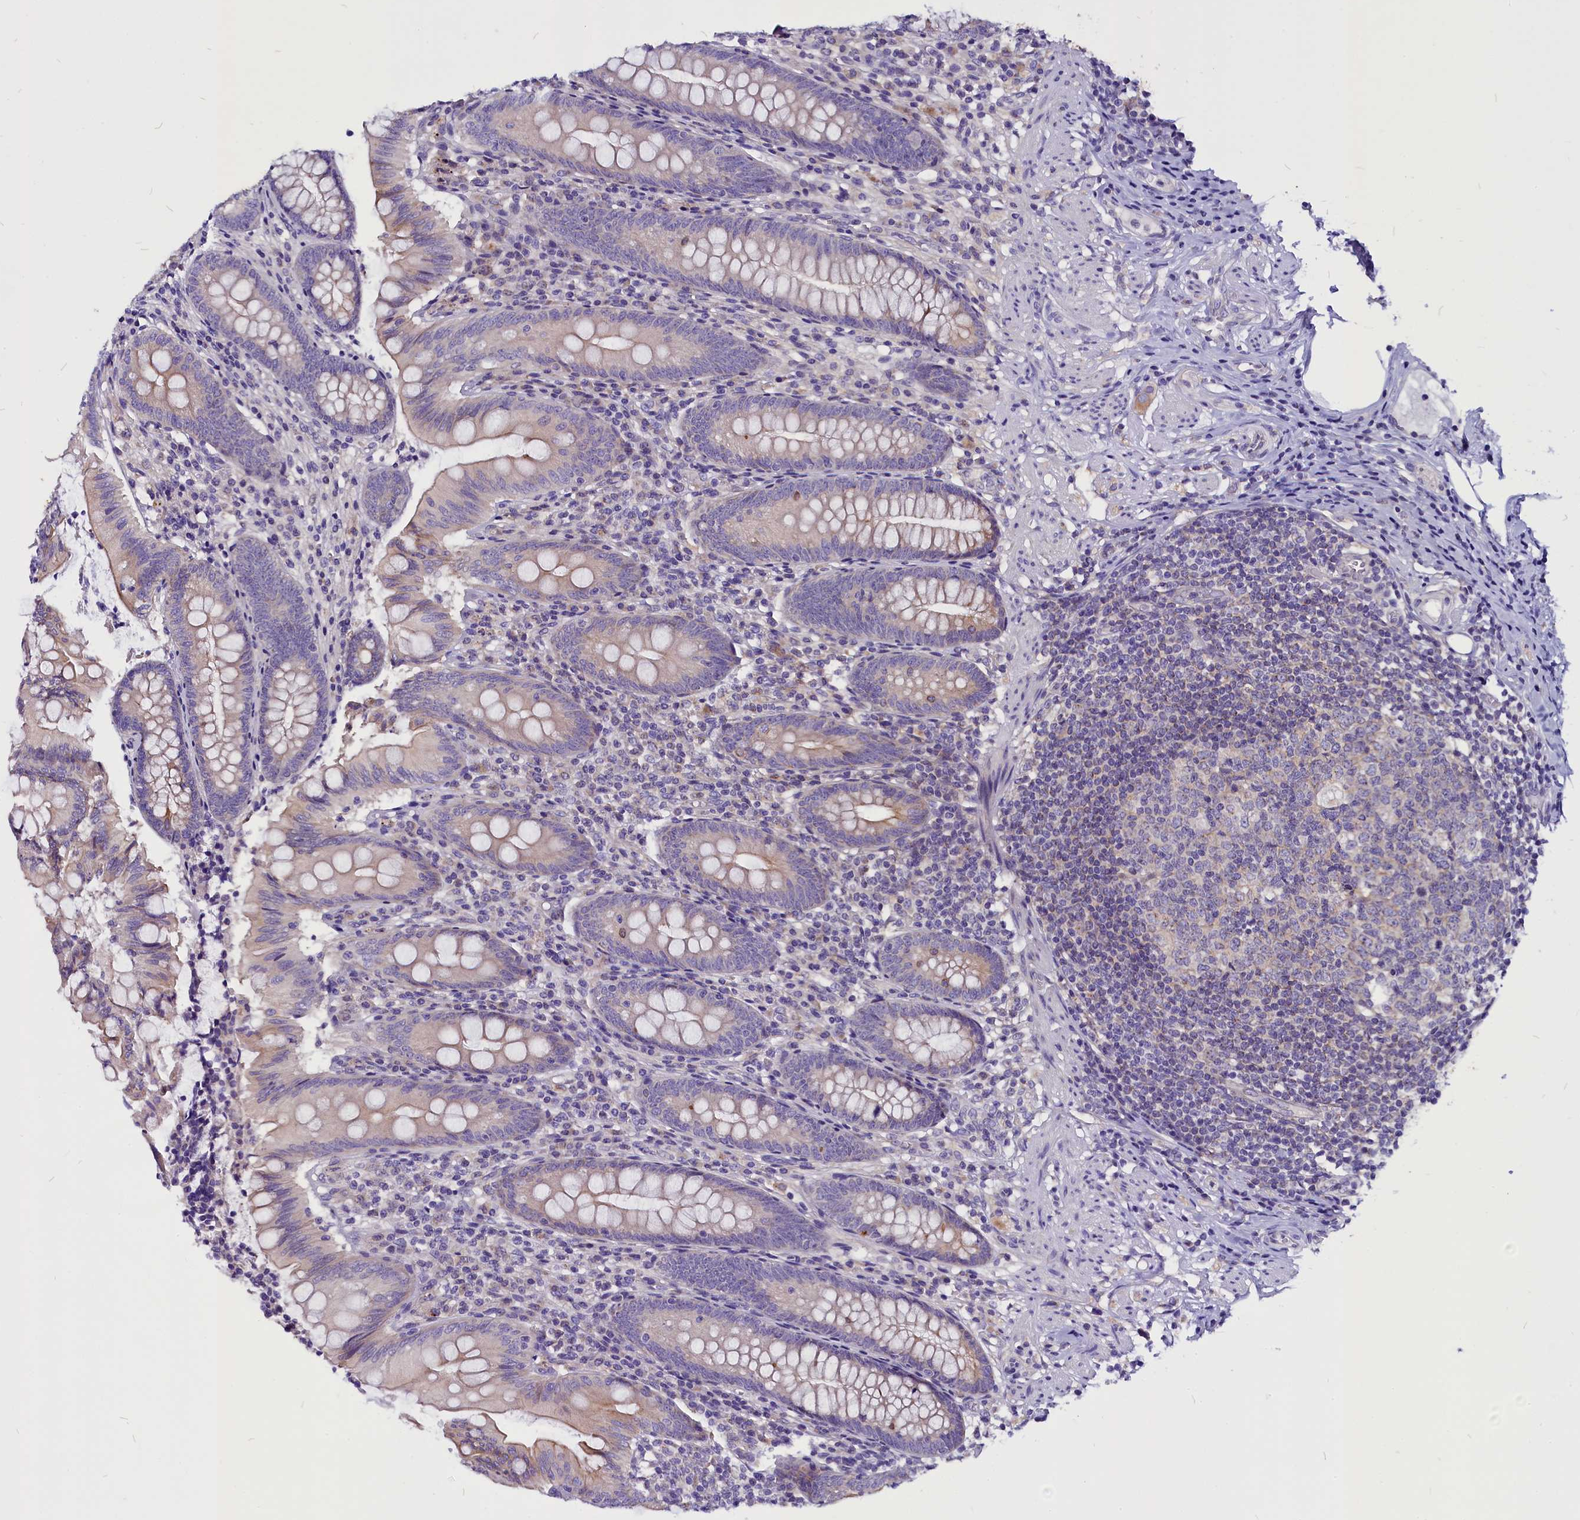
{"staining": {"intensity": "weak", "quantity": "25%-75%", "location": "cytoplasmic/membranous"}, "tissue": "appendix", "cell_type": "Glandular cells", "image_type": "normal", "snomed": [{"axis": "morphology", "description": "Normal tissue, NOS"}, {"axis": "topography", "description": "Appendix"}], "caption": "Protein analysis of benign appendix demonstrates weak cytoplasmic/membranous expression in about 25%-75% of glandular cells.", "gene": "CEP170", "patient": {"sex": "male", "age": 55}}